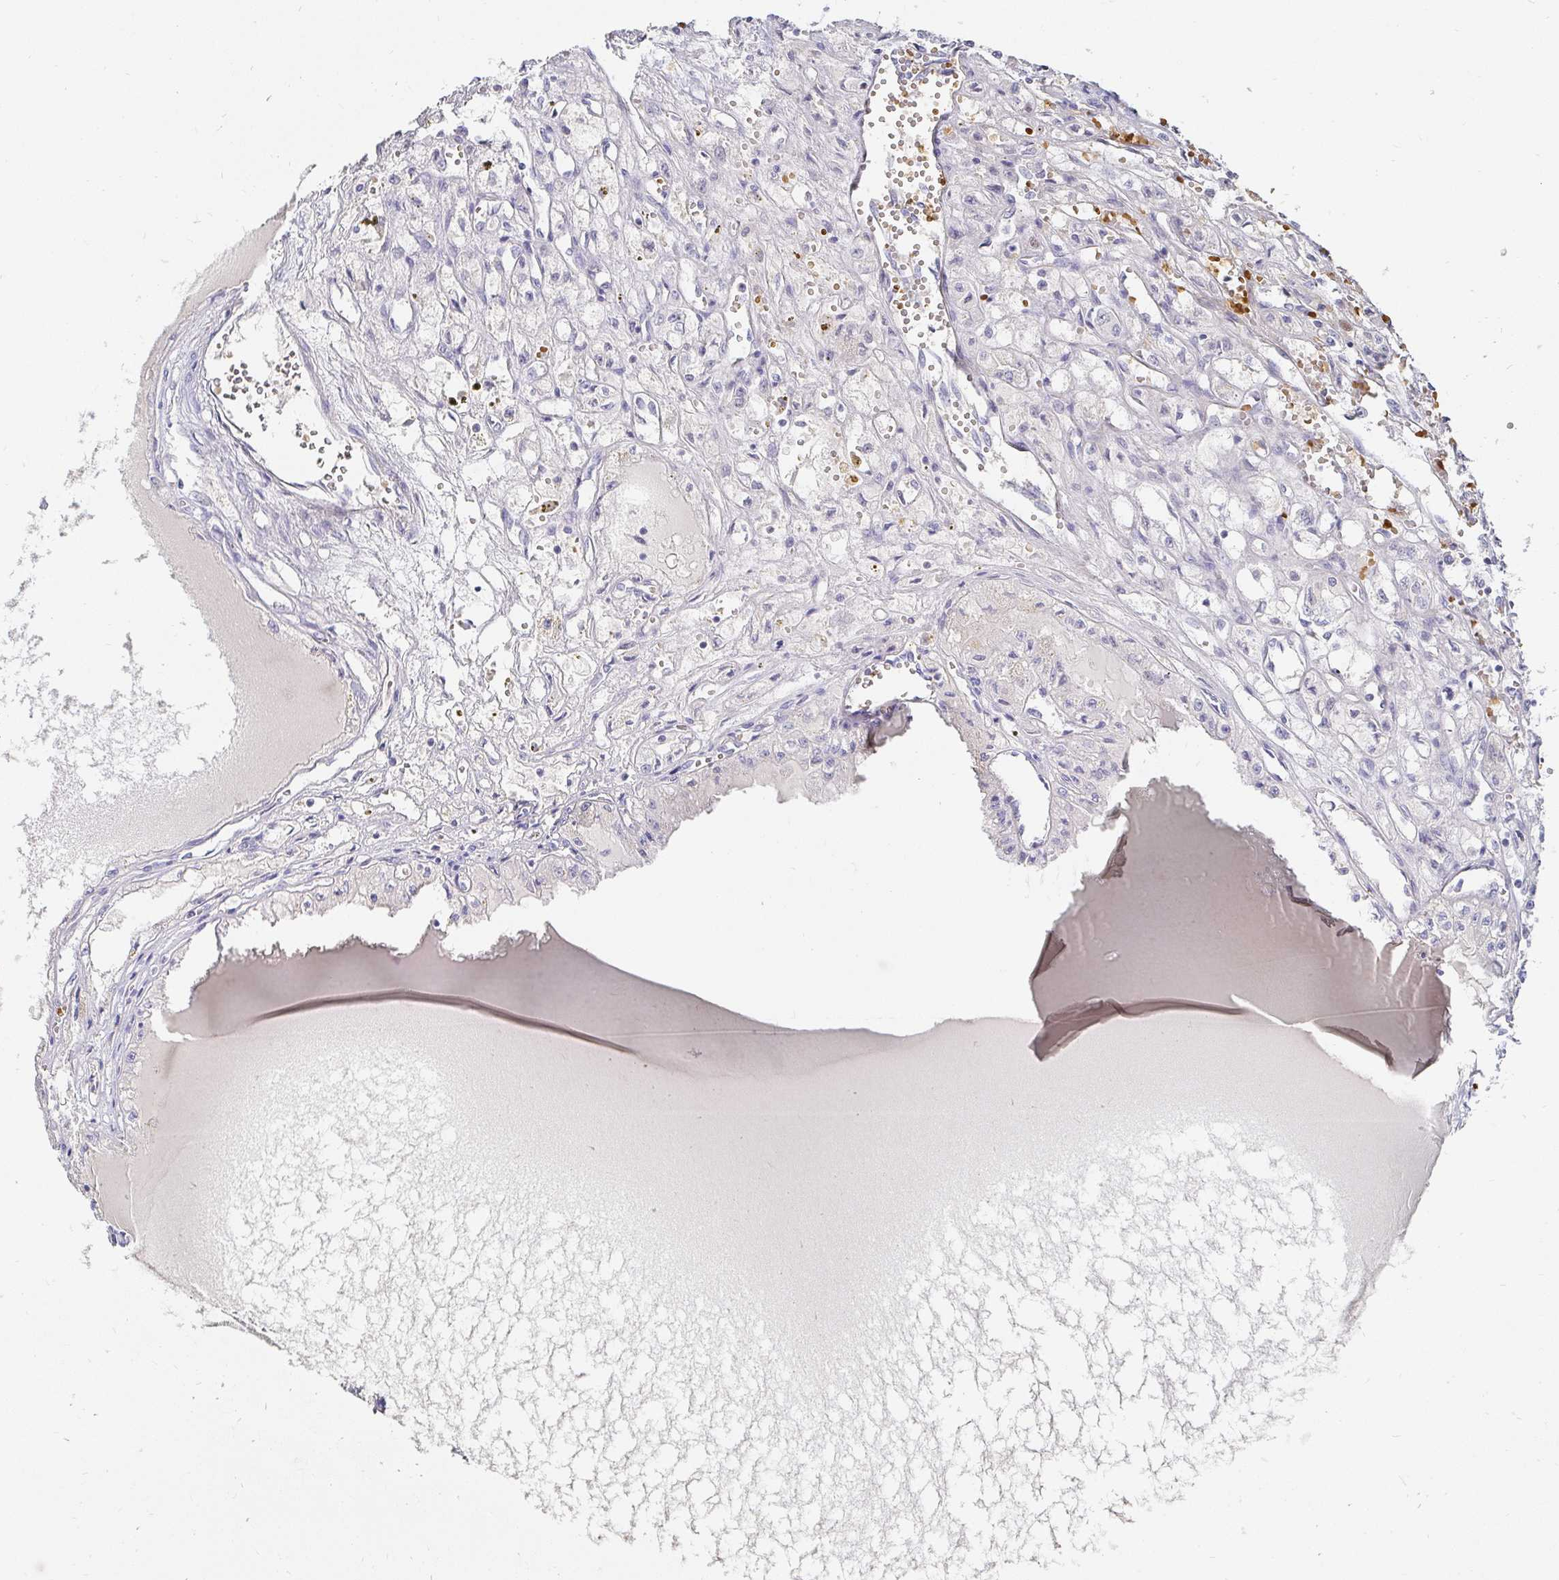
{"staining": {"intensity": "negative", "quantity": "none", "location": "none"}, "tissue": "renal cancer", "cell_type": "Tumor cells", "image_type": "cancer", "snomed": [{"axis": "morphology", "description": "Adenocarcinoma, NOS"}, {"axis": "topography", "description": "Kidney"}], "caption": "Renal cancer (adenocarcinoma) stained for a protein using IHC exhibits no staining tumor cells.", "gene": "FGF21", "patient": {"sex": "male", "age": 56}}